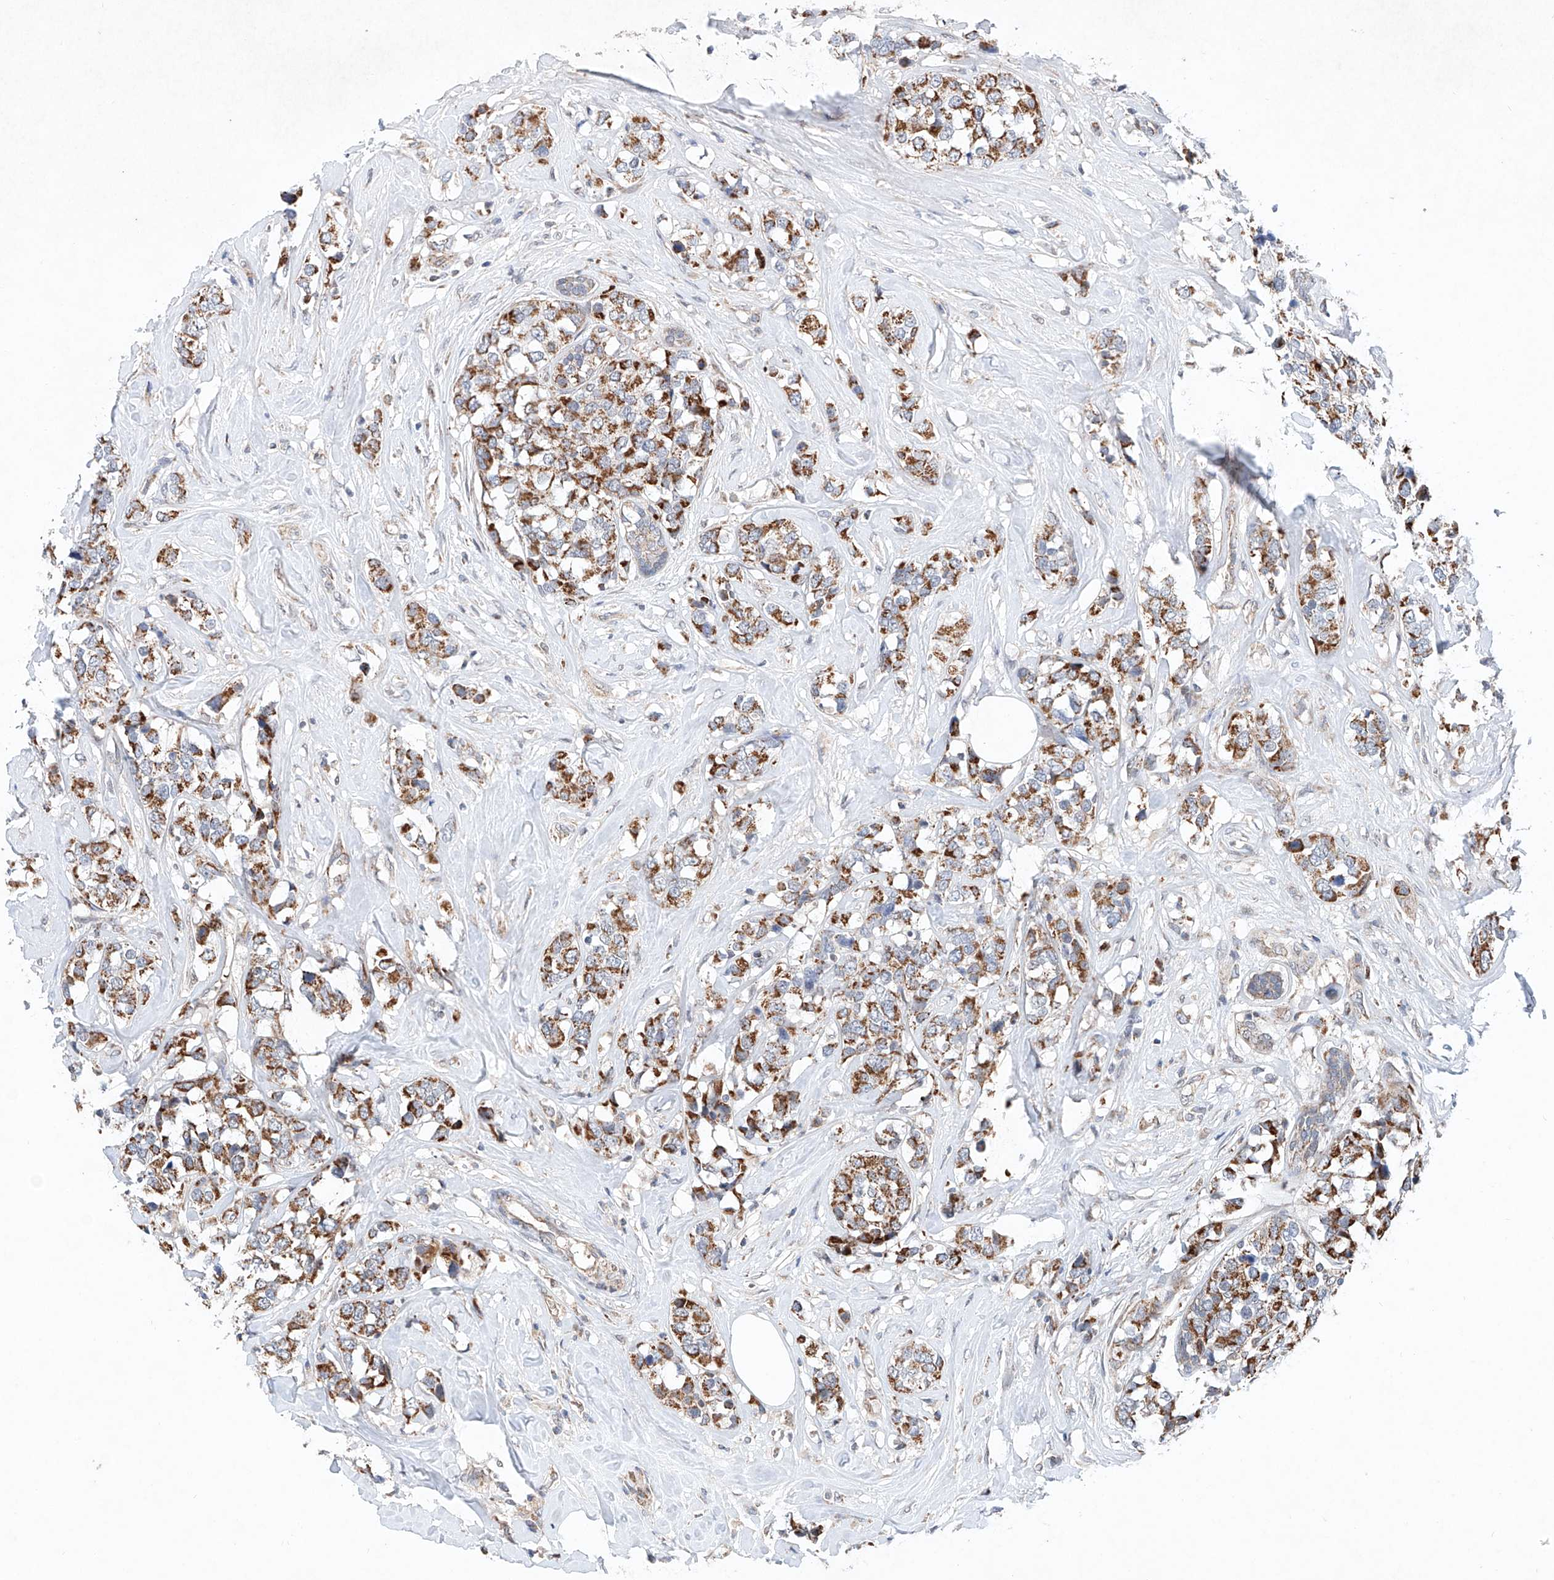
{"staining": {"intensity": "moderate", "quantity": ">75%", "location": "cytoplasmic/membranous"}, "tissue": "breast cancer", "cell_type": "Tumor cells", "image_type": "cancer", "snomed": [{"axis": "morphology", "description": "Lobular carcinoma"}, {"axis": "topography", "description": "Breast"}], "caption": "Protein expression by IHC shows moderate cytoplasmic/membranous positivity in about >75% of tumor cells in breast lobular carcinoma.", "gene": "FASTK", "patient": {"sex": "female", "age": 59}}